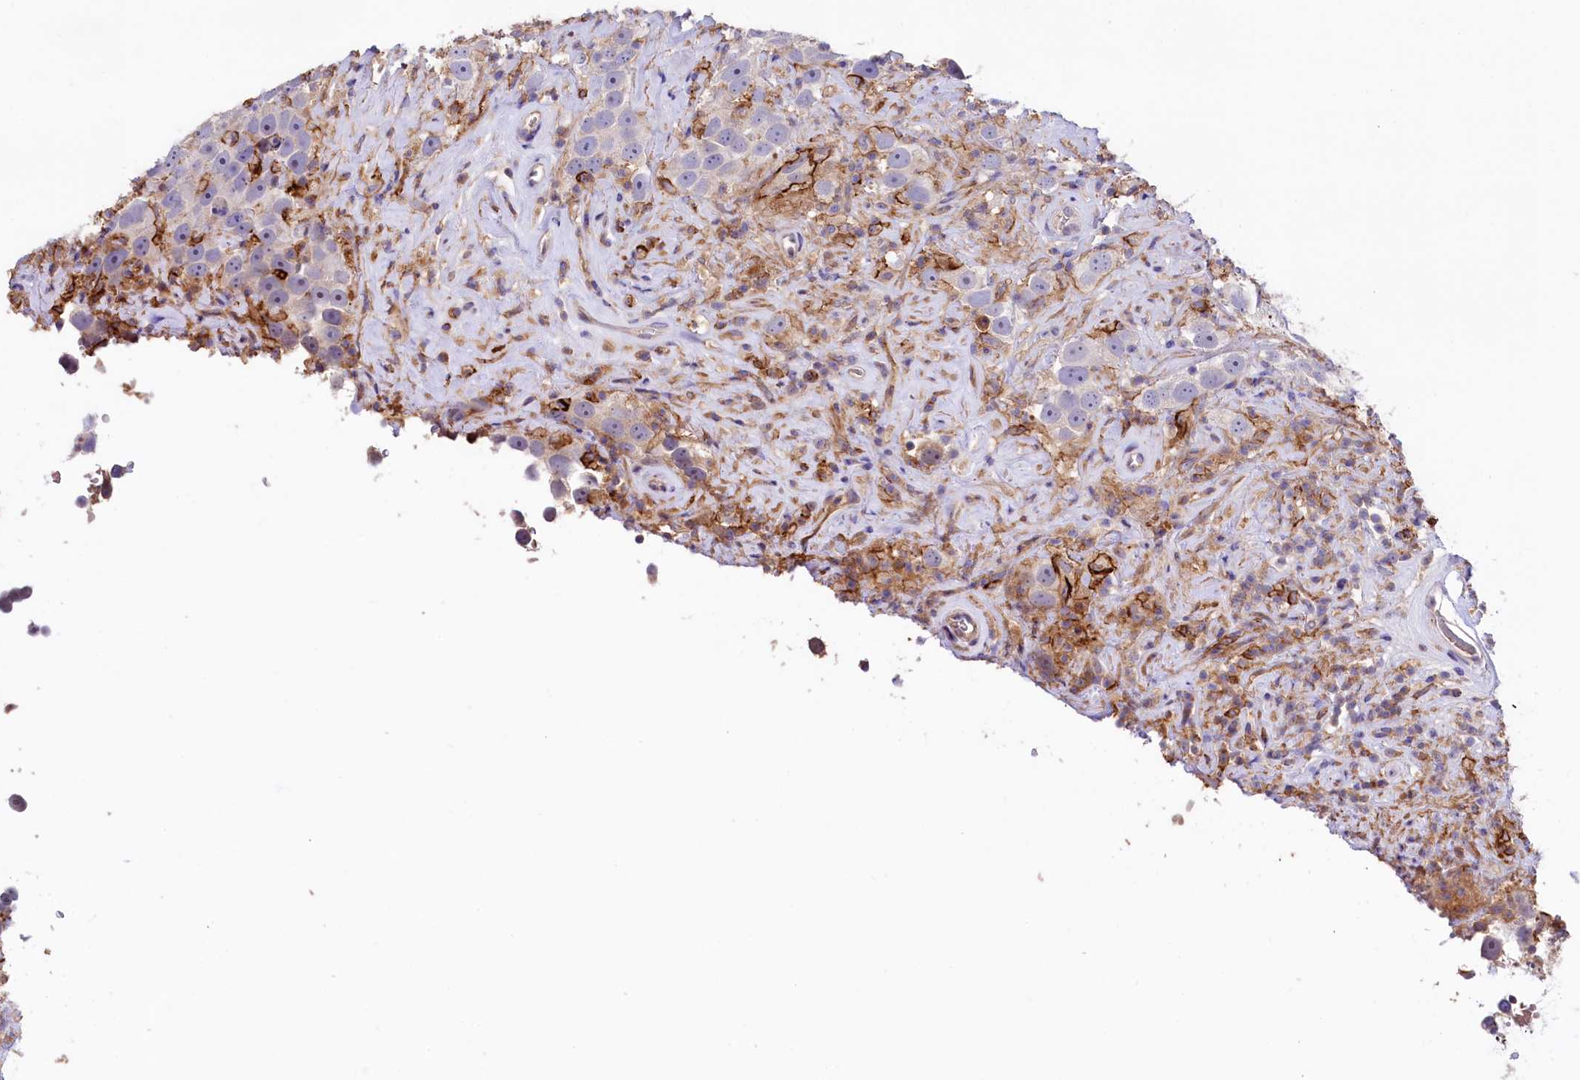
{"staining": {"intensity": "negative", "quantity": "none", "location": "none"}, "tissue": "testis cancer", "cell_type": "Tumor cells", "image_type": "cancer", "snomed": [{"axis": "morphology", "description": "Seminoma, NOS"}, {"axis": "topography", "description": "Testis"}], "caption": "There is no significant staining in tumor cells of testis cancer.", "gene": "HPS6", "patient": {"sex": "male", "age": 49}}